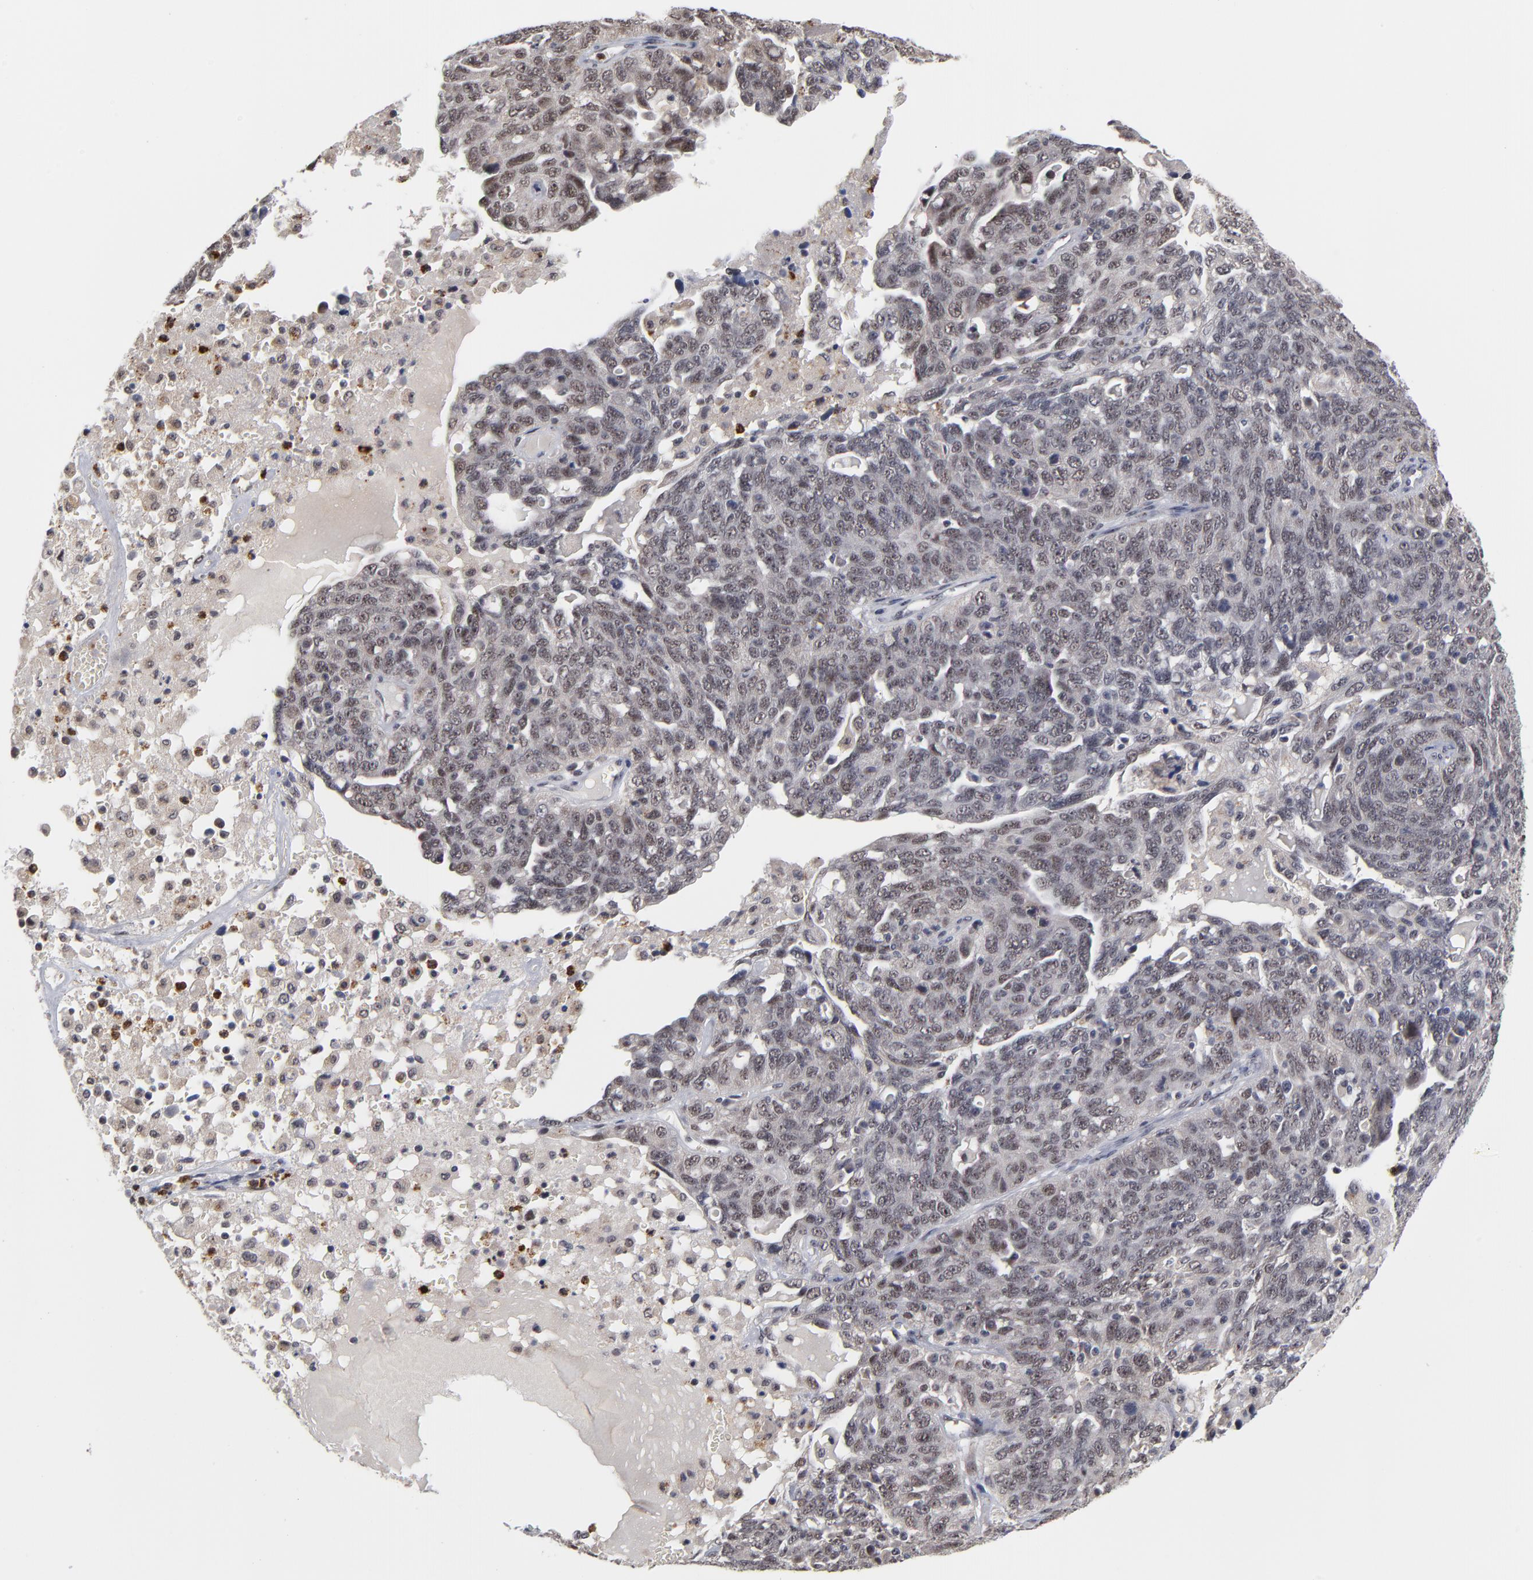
{"staining": {"intensity": "weak", "quantity": ">75%", "location": "nuclear"}, "tissue": "ovarian cancer", "cell_type": "Tumor cells", "image_type": "cancer", "snomed": [{"axis": "morphology", "description": "Cystadenocarcinoma, serous, NOS"}, {"axis": "topography", "description": "Ovary"}], "caption": "A low amount of weak nuclear expression is present in about >75% of tumor cells in ovarian cancer (serous cystadenocarcinoma) tissue.", "gene": "ZNF419", "patient": {"sex": "female", "age": 71}}